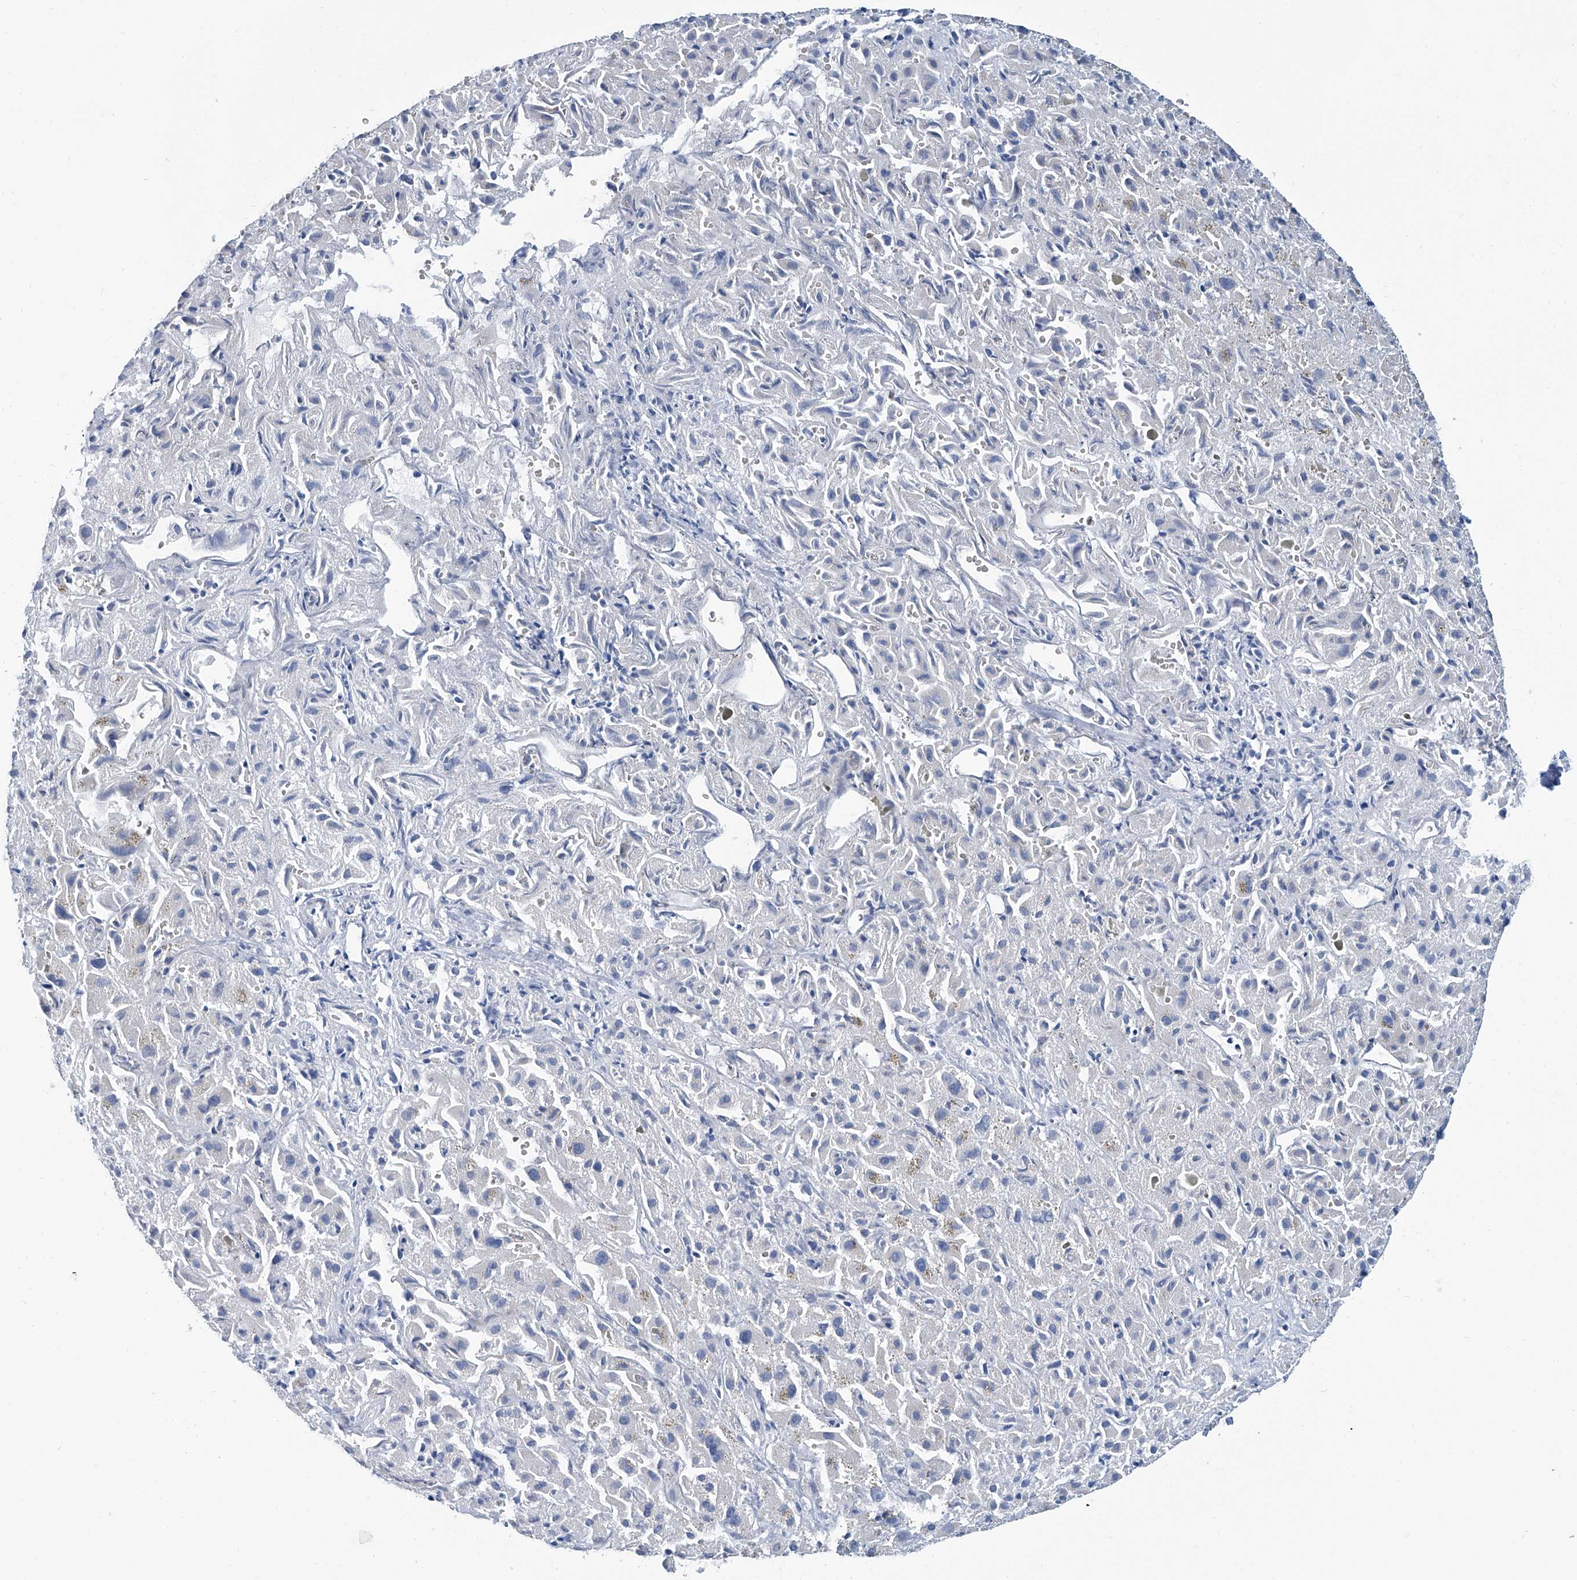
{"staining": {"intensity": "negative", "quantity": "none", "location": "none"}, "tissue": "liver cancer", "cell_type": "Tumor cells", "image_type": "cancer", "snomed": [{"axis": "morphology", "description": "Cholangiocarcinoma"}, {"axis": "topography", "description": "Liver"}], "caption": "Immunohistochemical staining of human liver cancer exhibits no significant expression in tumor cells.", "gene": "MT-ND1", "patient": {"sex": "female", "age": 52}}